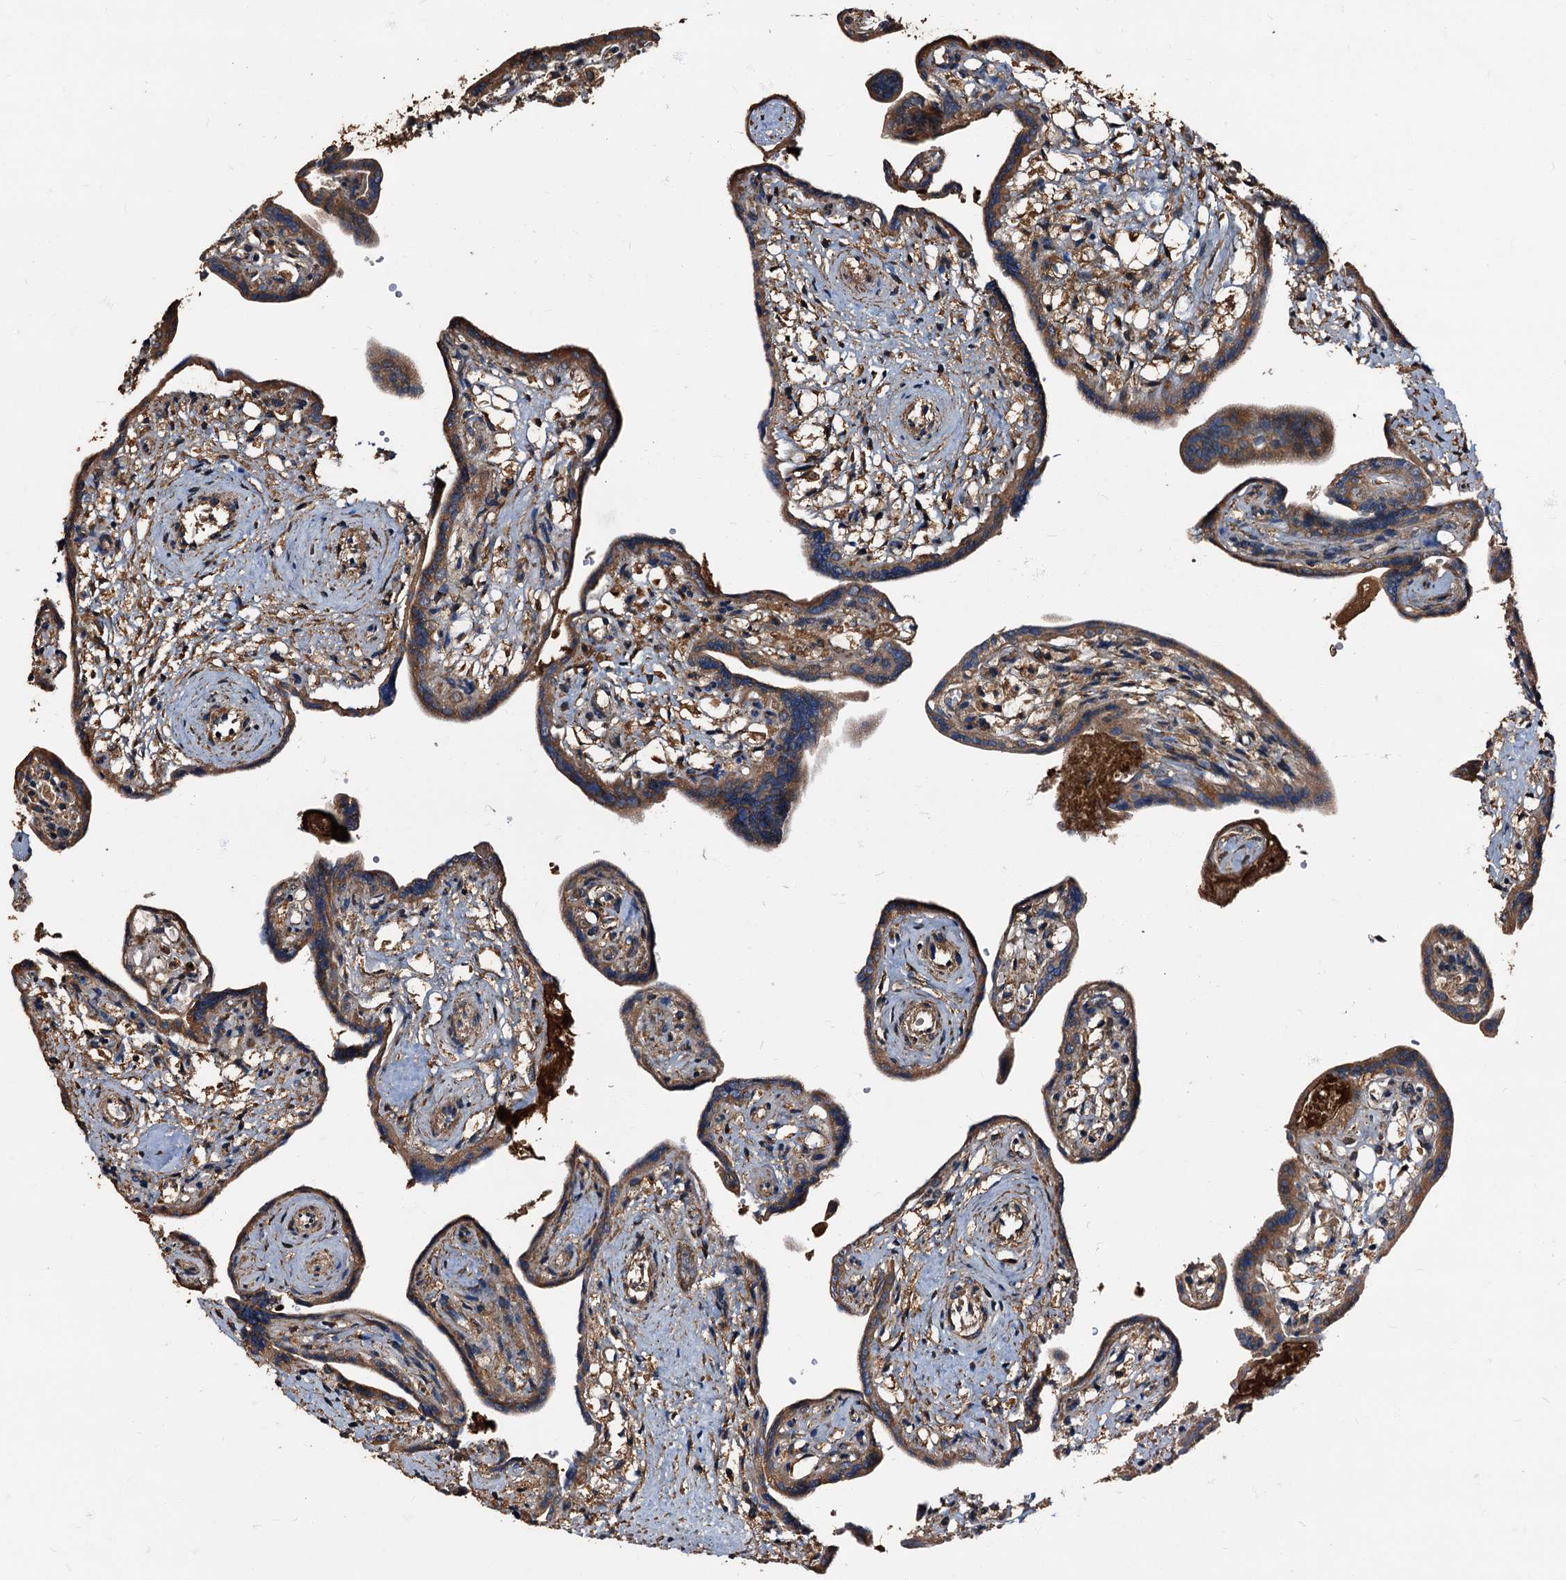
{"staining": {"intensity": "moderate", "quantity": ">75%", "location": "cytoplasmic/membranous"}, "tissue": "placenta", "cell_type": "Trophoblastic cells", "image_type": "normal", "snomed": [{"axis": "morphology", "description": "Normal tissue, NOS"}, {"axis": "topography", "description": "Placenta"}], "caption": "The histopathology image displays staining of unremarkable placenta, revealing moderate cytoplasmic/membranous protein staining (brown color) within trophoblastic cells.", "gene": "PEX5", "patient": {"sex": "female", "age": 37}}